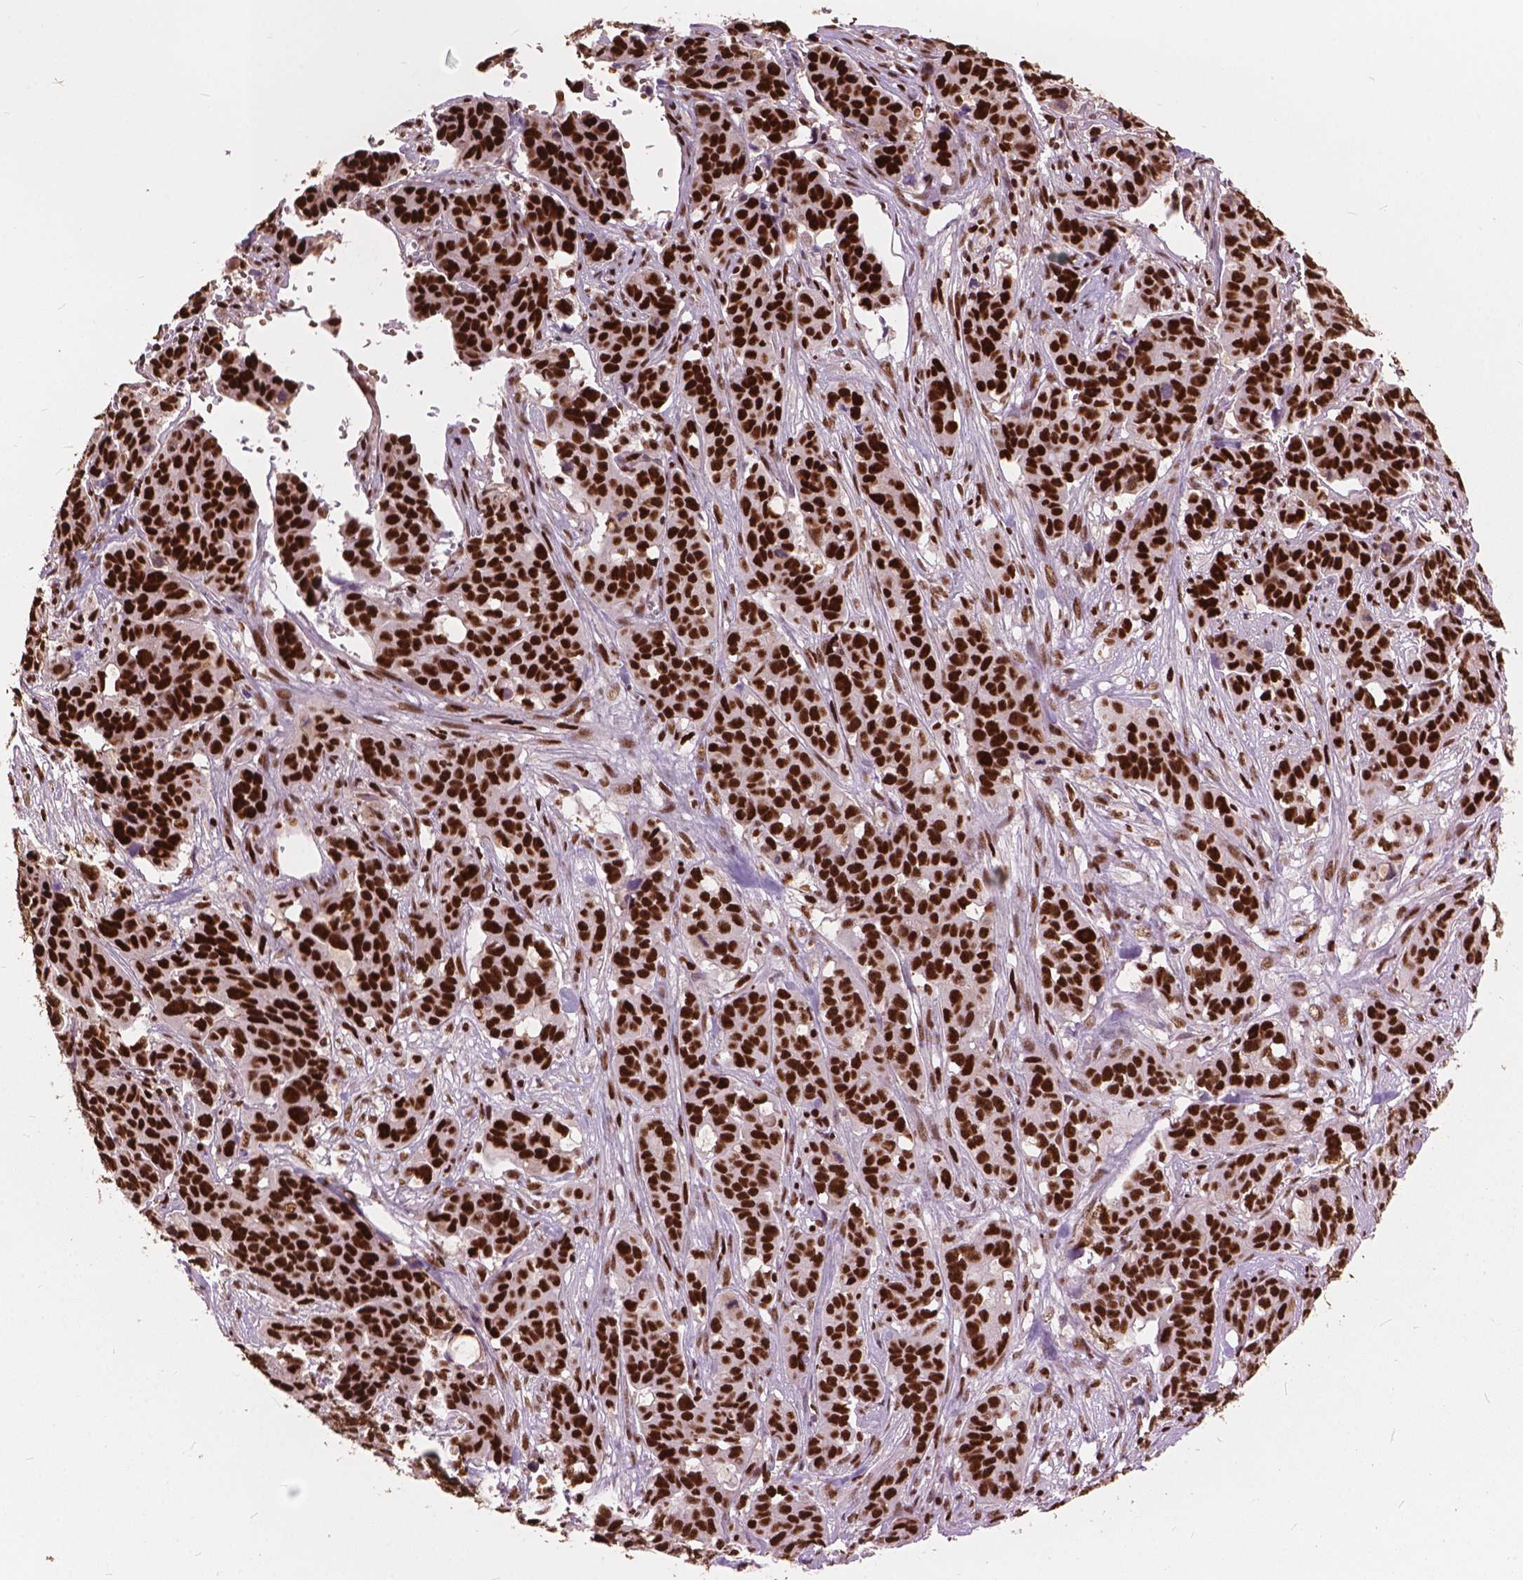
{"staining": {"intensity": "strong", "quantity": ">75%", "location": "nuclear"}, "tissue": "ovarian cancer", "cell_type": "Tumor cells", "image_type": "cancer", "snomed": [{"axis": "morphology", "description": "Carcinoma, endometroid"}, {"axis": "topography", "description": "Ovary"}], "caption": "Brown immunohistochemical staining in human ovarian cancer (endometroid carcinoma) exhibits strong nuclear staining in approximately >75% of tumor cells.", "gene": "ANP32B", "patient": {"sex": "female", "age": 78}}